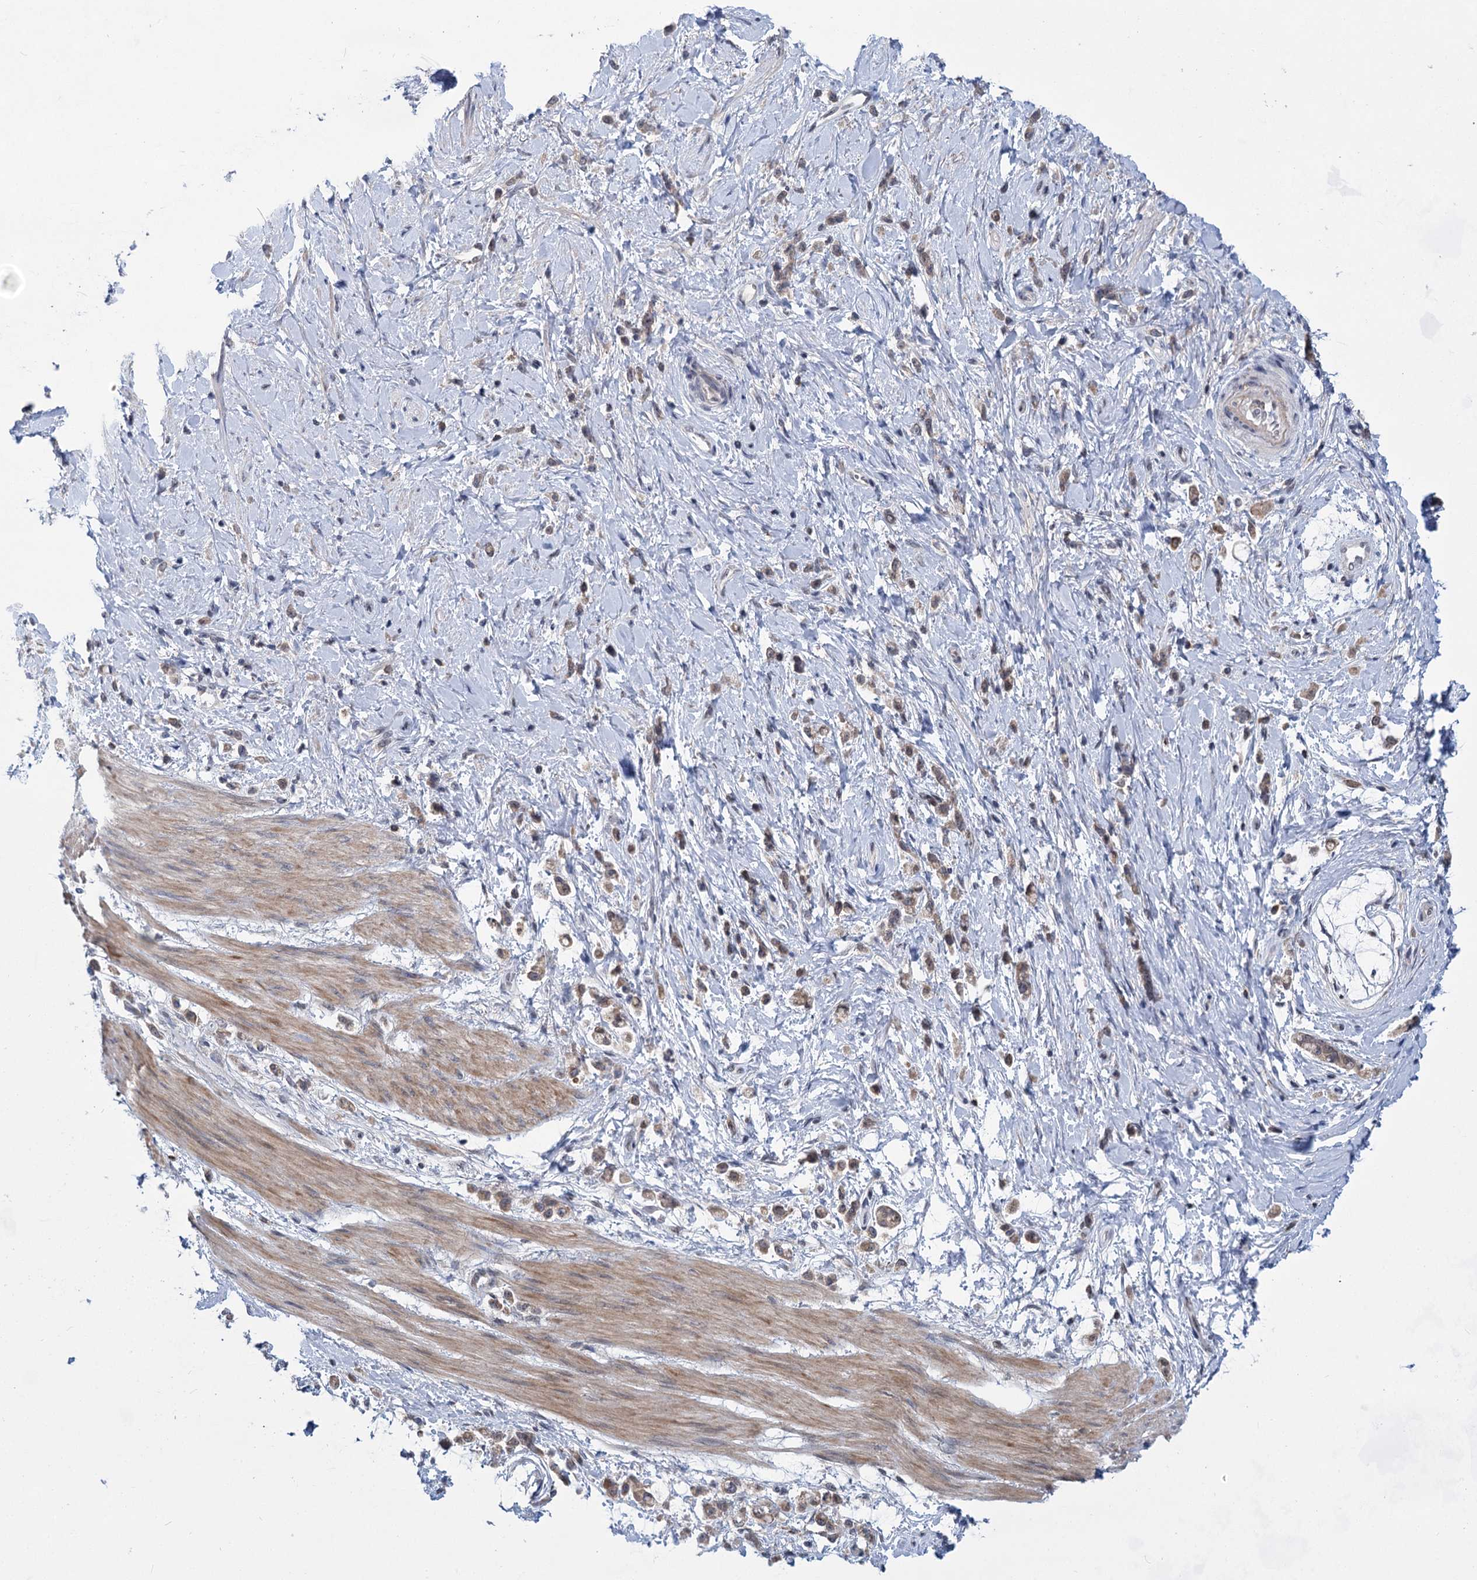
{"staining": {"intensity": "weak", "quantity": ">75%", "location": "cytoplasmic/membranous"}, "tissue": "stomach cancer", "cell_type": "Tumor cells", "image_type": "cancer", "snomed": [{"axis": "morphology", "description": "Adenocarcinoma, NOS"}, {"axis": "topography", "description": "Stomach"}], "caption": "Human adenocarcinoma (stomach) stained with a protein marker exhibits weak staining in tumor cells.", "gene": "TTC17", "patient": {"sex": "female", "age": 60}}